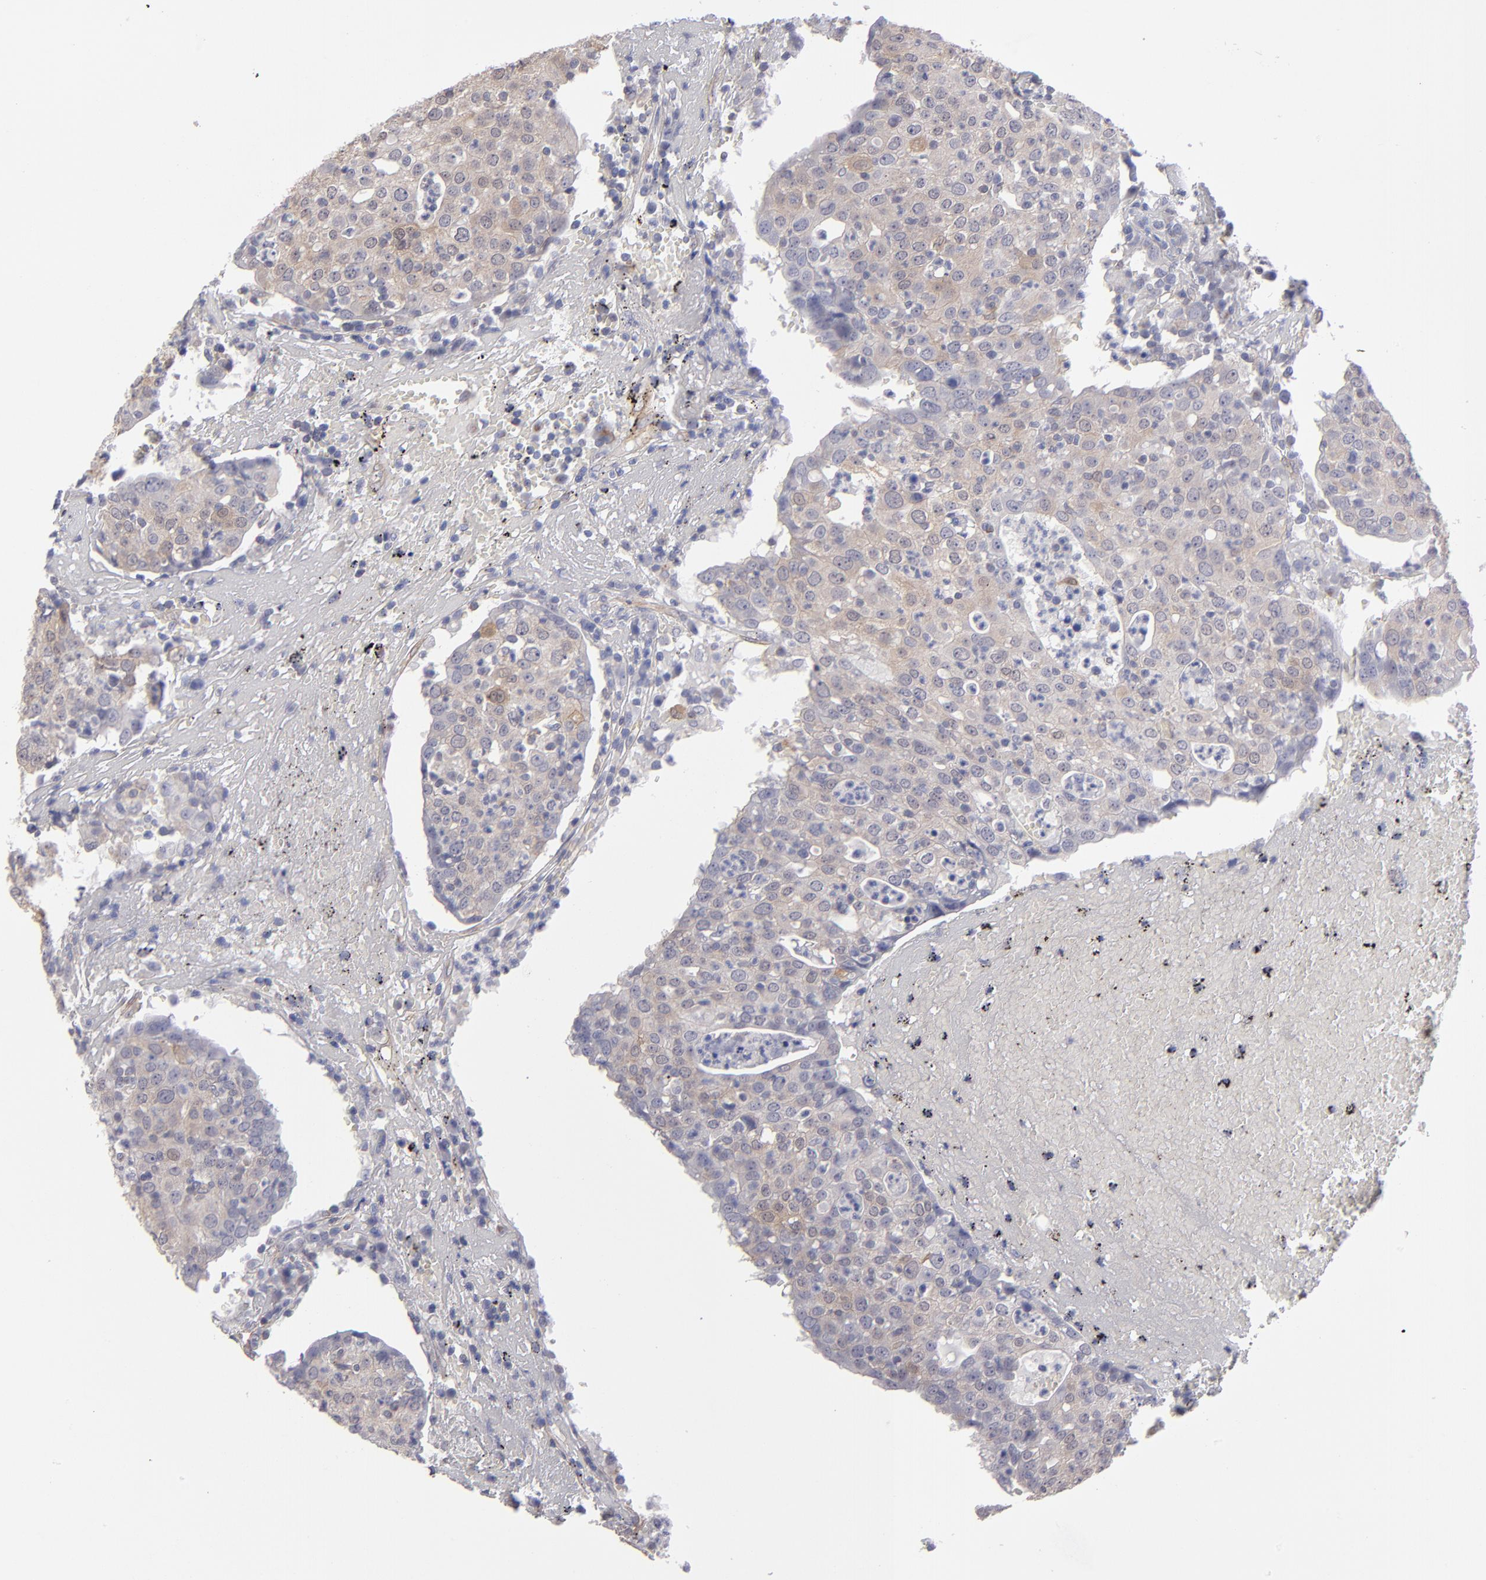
{"staining": {"intensity": "weak", "quantity": ">75%", "location": "cytoplasmic/membranous"}, "tissue": "head and neck cancer", "cell_type": "Tumor cells", "image_type": "cancer", "snomed": [{"axis": "morphology", "description": "Adenocarcinoma, NOS"}, {"axis": "topography", "description": "Salivary gland"}, {"axis": "topography", "description": "Head-Neck"}], "caption": "Adenocarcinoma (head and neck) stained with a protein marker reveals weak staining in tumor cells.", "gene": "NDRG2", "patient": {"sex": "female", "age": 65}}